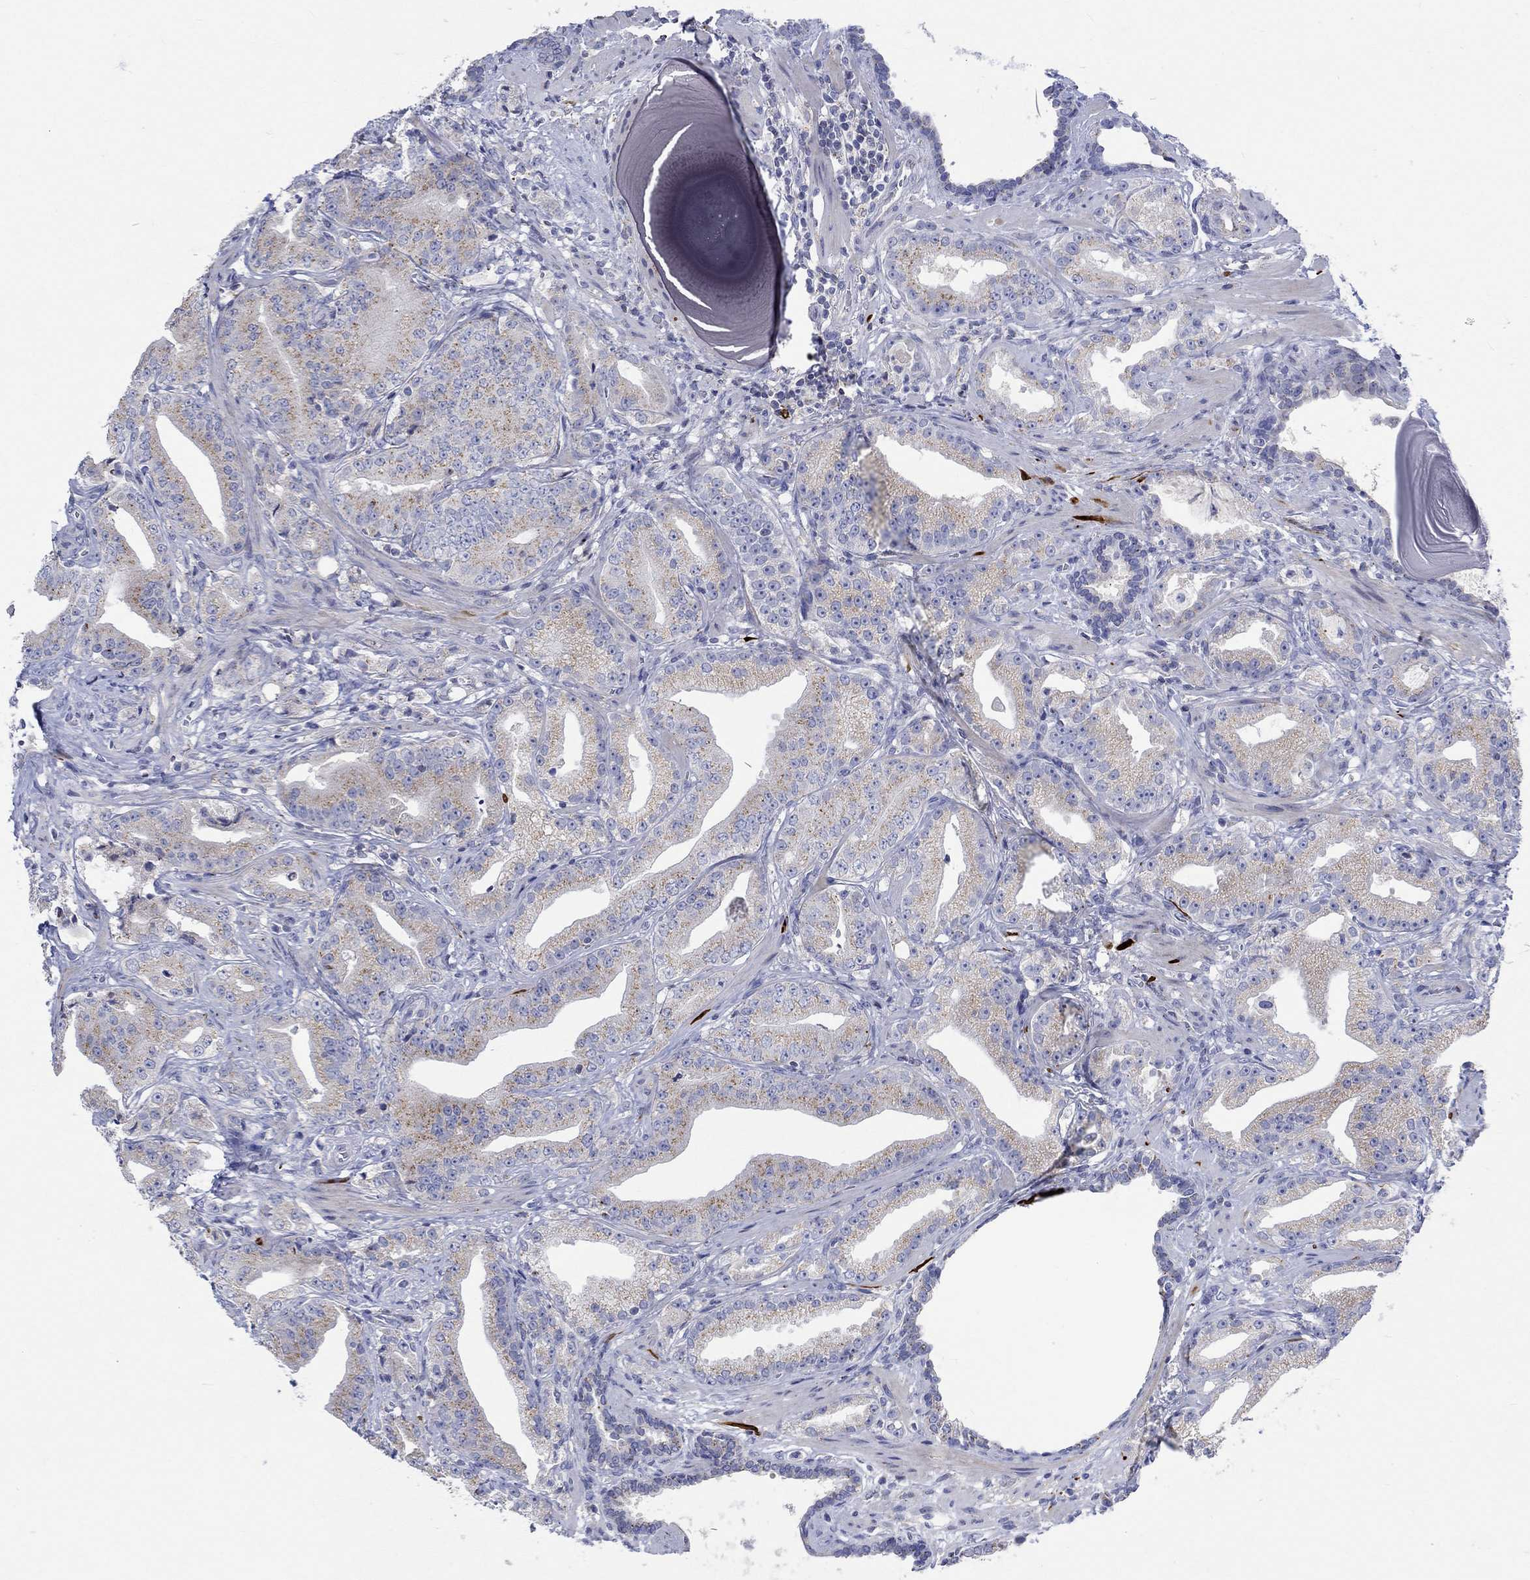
{"staining": {"intensity": "moderate", "quantity": "25%-75%", "location": "cytoplasmic/membranous"}, "tissue": "prostate cancer", "cell_type": "Tumor cells", "image_type": "cancer", "snomed": [{"axis": "morphology", "description": "Adenocarcinoma, Low grade"}, {"axis": "topography", "description": "Prostate"}], "caption": "Immunohistochemical staining of human prostate cancer reveals moderate cytoplasmic/membranous protein staining in approximately 25%-75% of tumor cells. (DAB IHC with brightfield microscopy, high magnification).", "gene": "NAV3", "patient": {"sex": "male", "age": 62}}